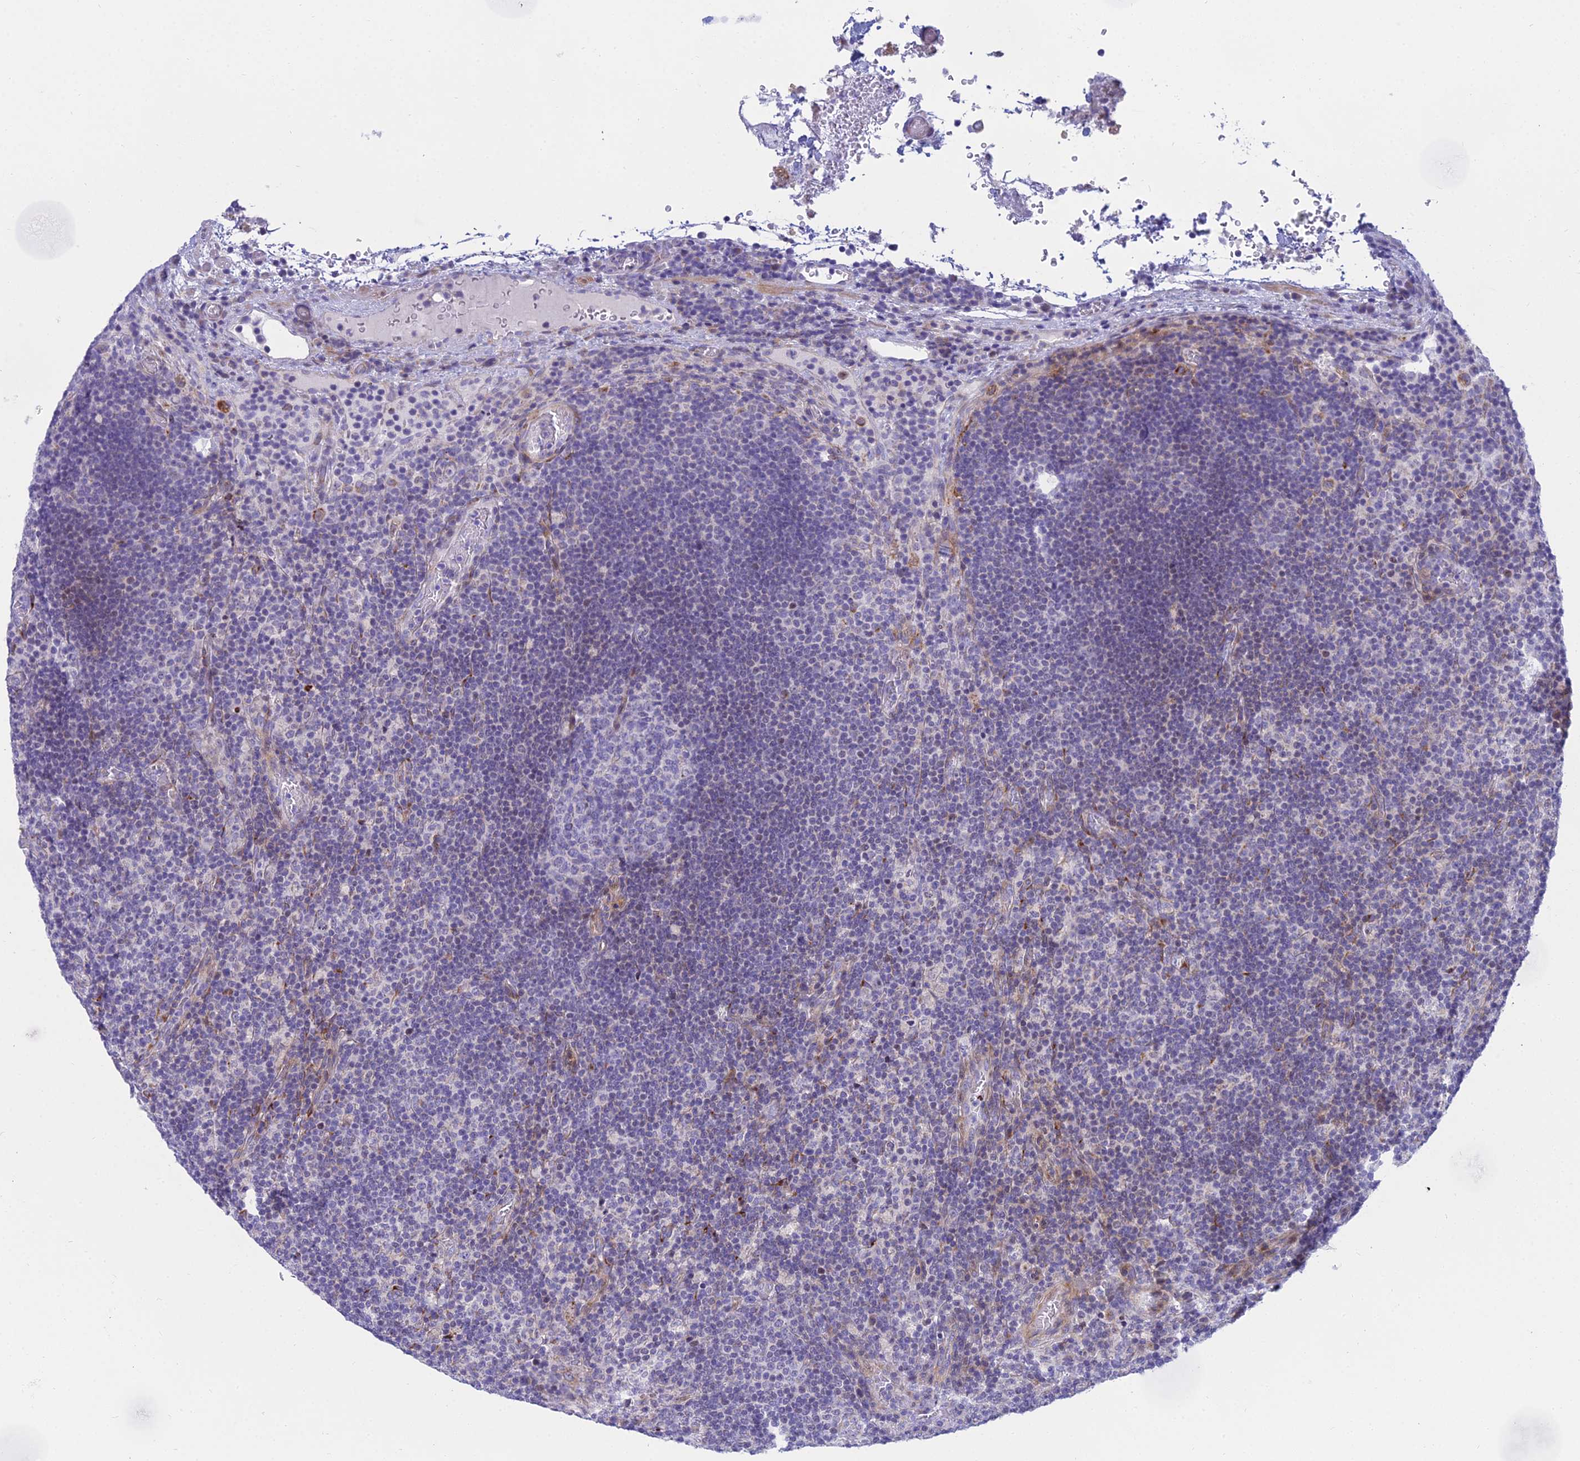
{"staining": {"intensity": "negative", "quantity": "none", "location": "none"}, "tissue": "lymph node", "cell_type": "Germinal center cells", "image_type": "normal", "snomed": [{"axis": "morphology", "description": "Normal tissue, NOS"}, {"axis": "topography", "description": "Lymph node"}], "caption": "An immunohistochemistry (IHC) micrograph of benign lymph node is shown. There is no staining in germinal center cells of lymph node.", "gene": "PRR13", "patient": {"sex": "male", "age": 58}}